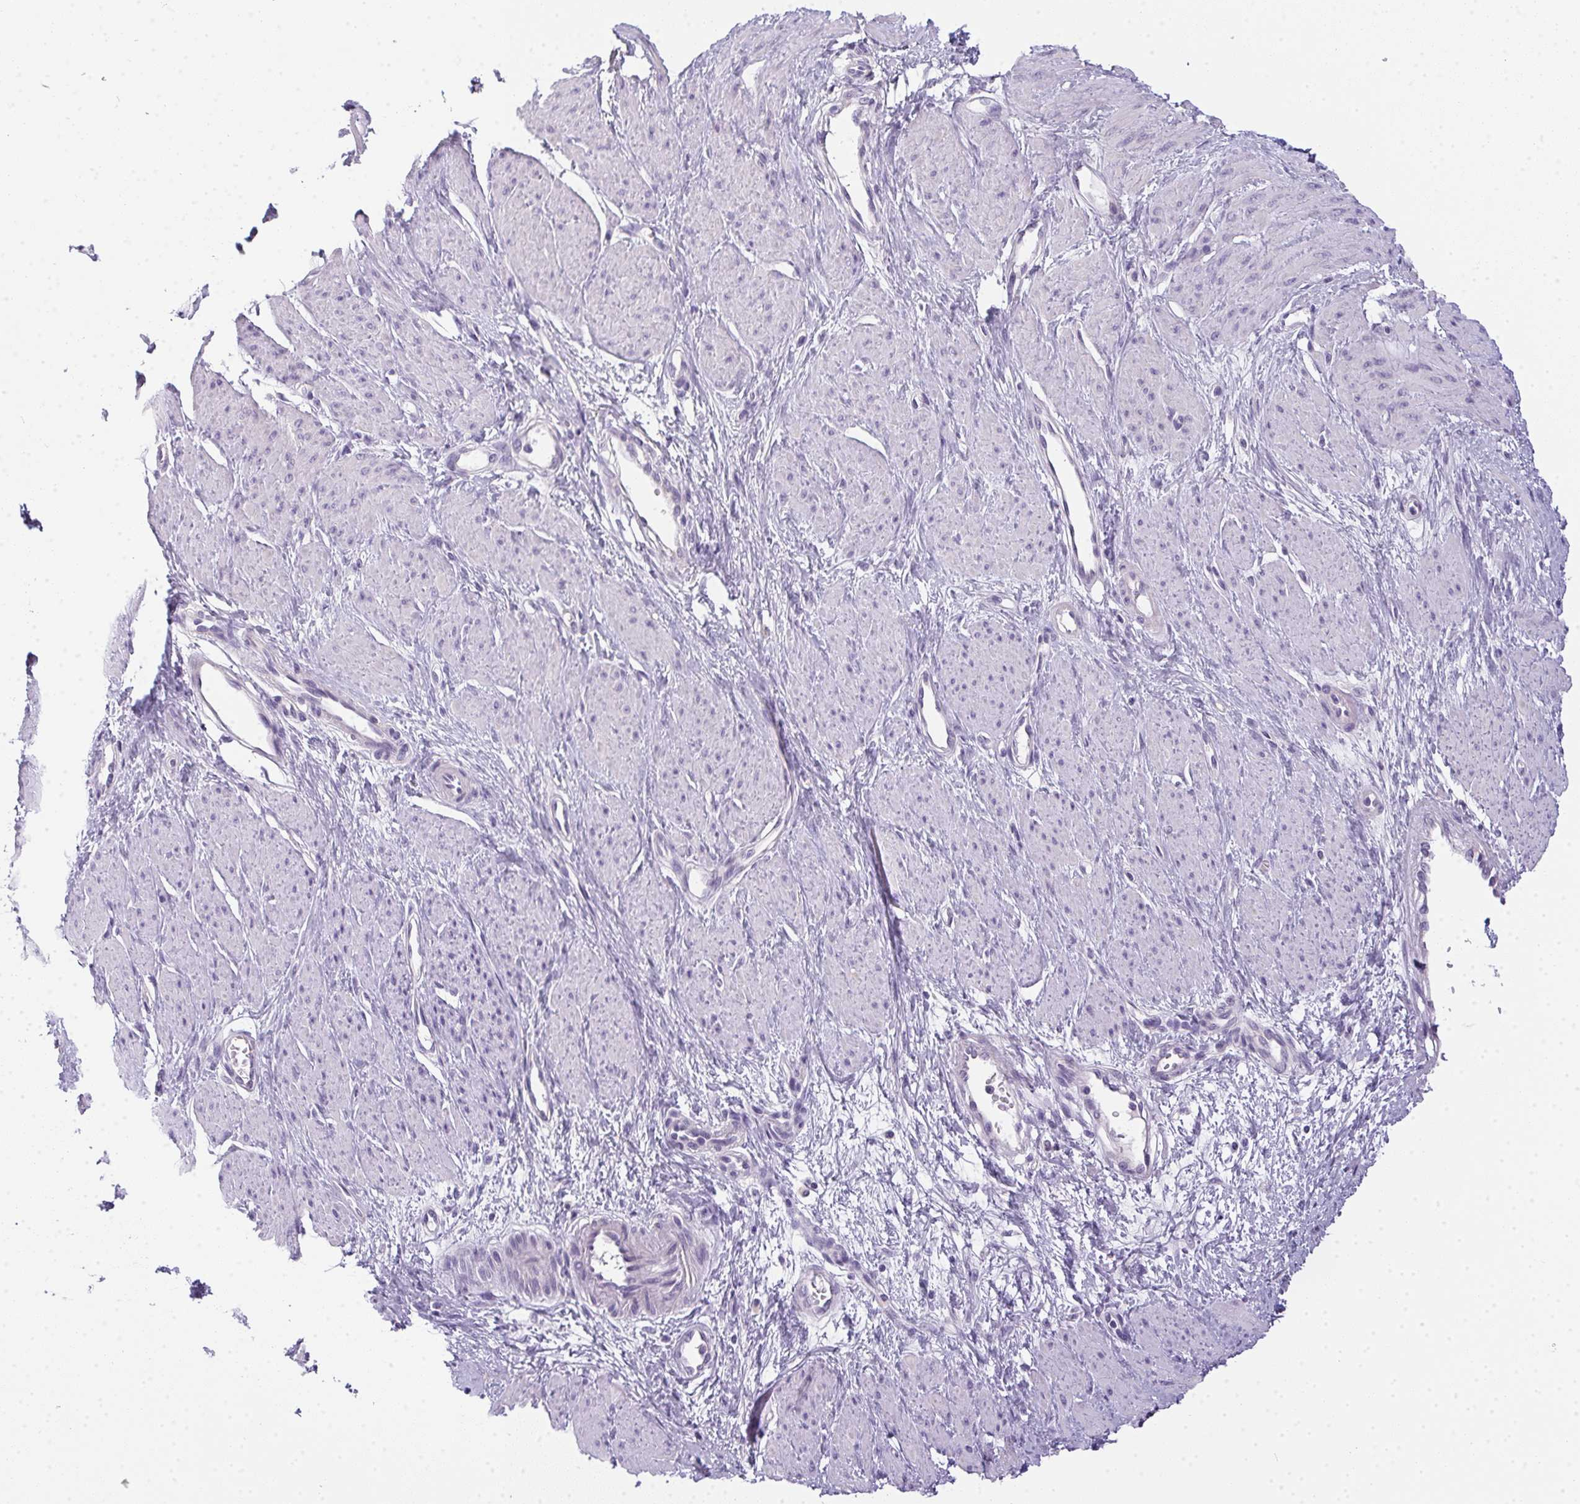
{"staining": {"intensity": "negative", "quantity": "none", "location": "none"}, "tissue": "smooth muscle", "cell_type": "Smooth muscle cells", "image_type": "normal", "snomed": [{"axis": "morphology", "description": "Normal tissue, NOS"}, {"axis": "topography", "description": "Smooth muscle"}, {"axis": "topography", "description": "Uterus"}], "caption": "Immunohistochemical staining of benign smooth muscle exhibits no significant expression in smooth muscle cells.", "gene": "SLC17A7", "patient": {"sex": "female", "age": 39}}